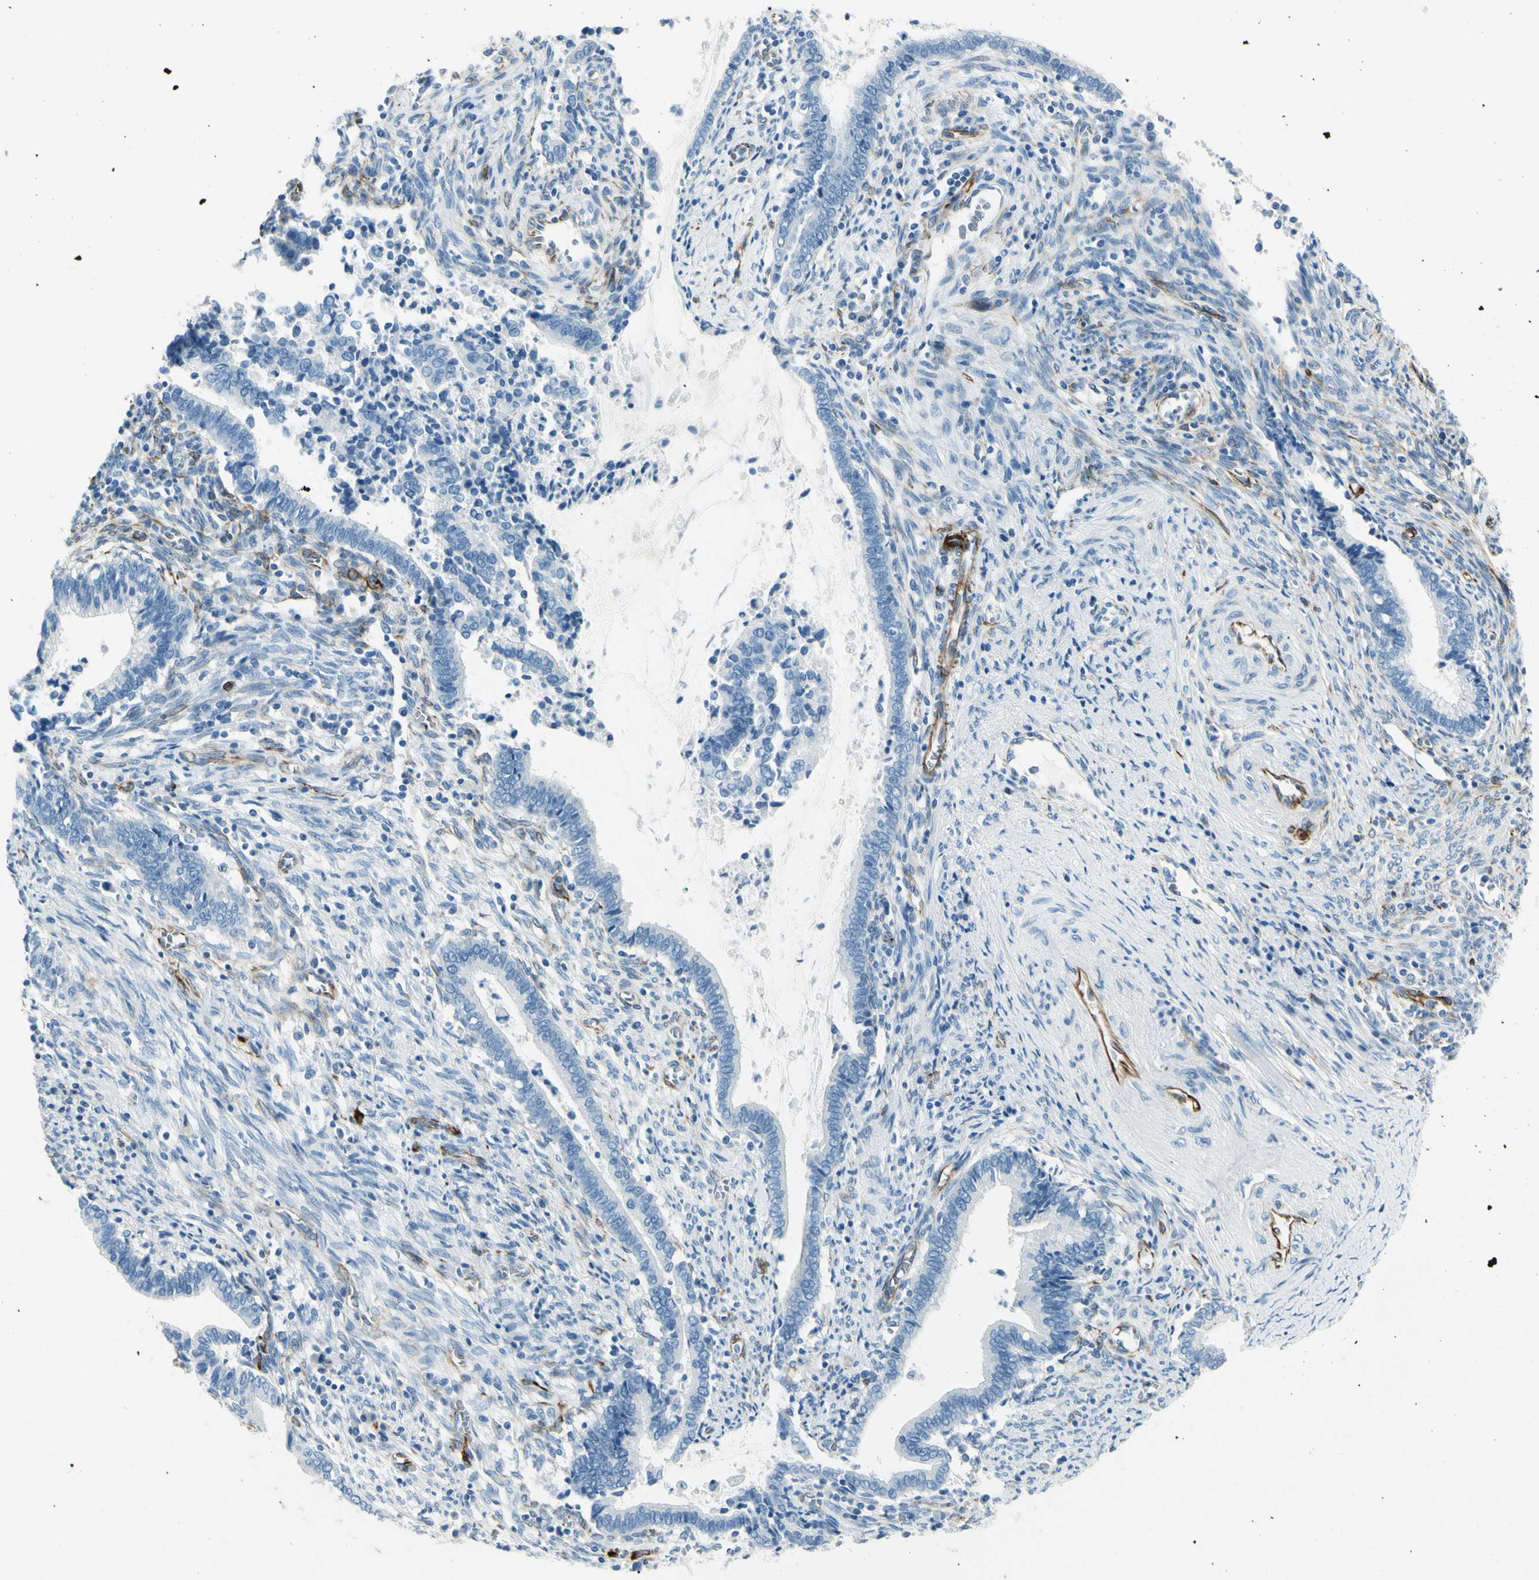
{"staining": {"intensity": "negative", "quantity": "none", "location": "none"}, "tissue": "cervical cancer", "cell_type": "Tumor cells", "image_type": "cancer", "snomed": [{"axis": "morphology", "description": "Adenocarcinoma, NOS"}, {"axis": "topography", "description": "Cervix"}], "caption": "Cervical cancer (adenocarcinoma) stained for a protein using immunohistochemistry shows no staining tumor cells.", "gene": "PTH2R", "patient": {"sex": "female", "age": 44}}